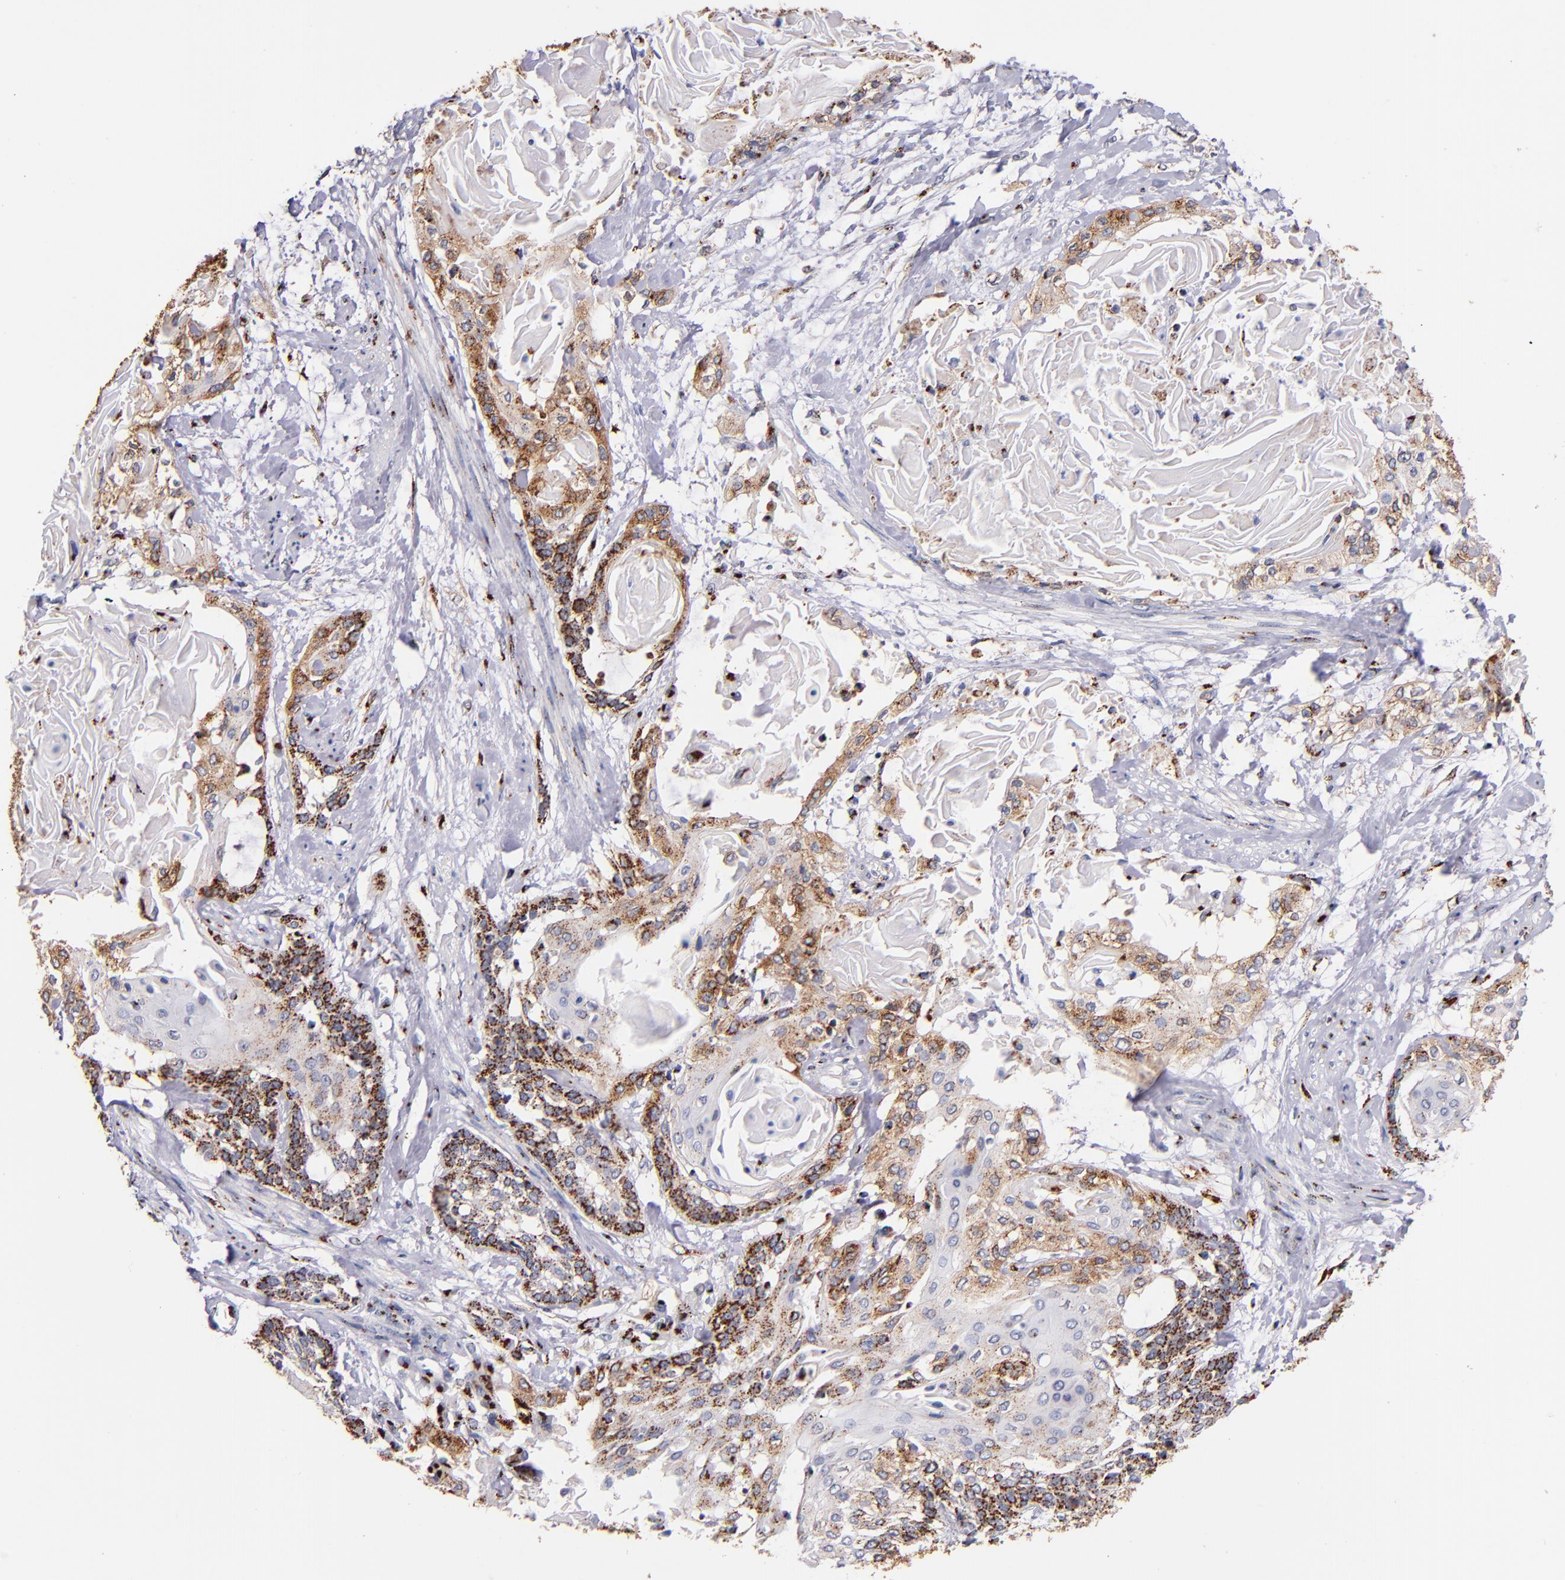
{"staining": {"intensity": "moderate", "quantity": ">75%", "location": "cytoplasmic/membranous"}, "tissue": "cervical cancer", "cell_type": "Tumor cells", "image_type": "cancer", "snomed": [{"axis": "morphology", "description": "Squamous cell carcinoma, NOS"}, {"axis": "topography", "description": "Cervix"}], "caption": "Protein expression analysis of cervical squamous cell carcinoma reveals moderate cytoplasmic/membranous positivity in about >75% of tumor cells.", "gene": "GOLIM4", "patient": {"sex": "female", "age": 57}}